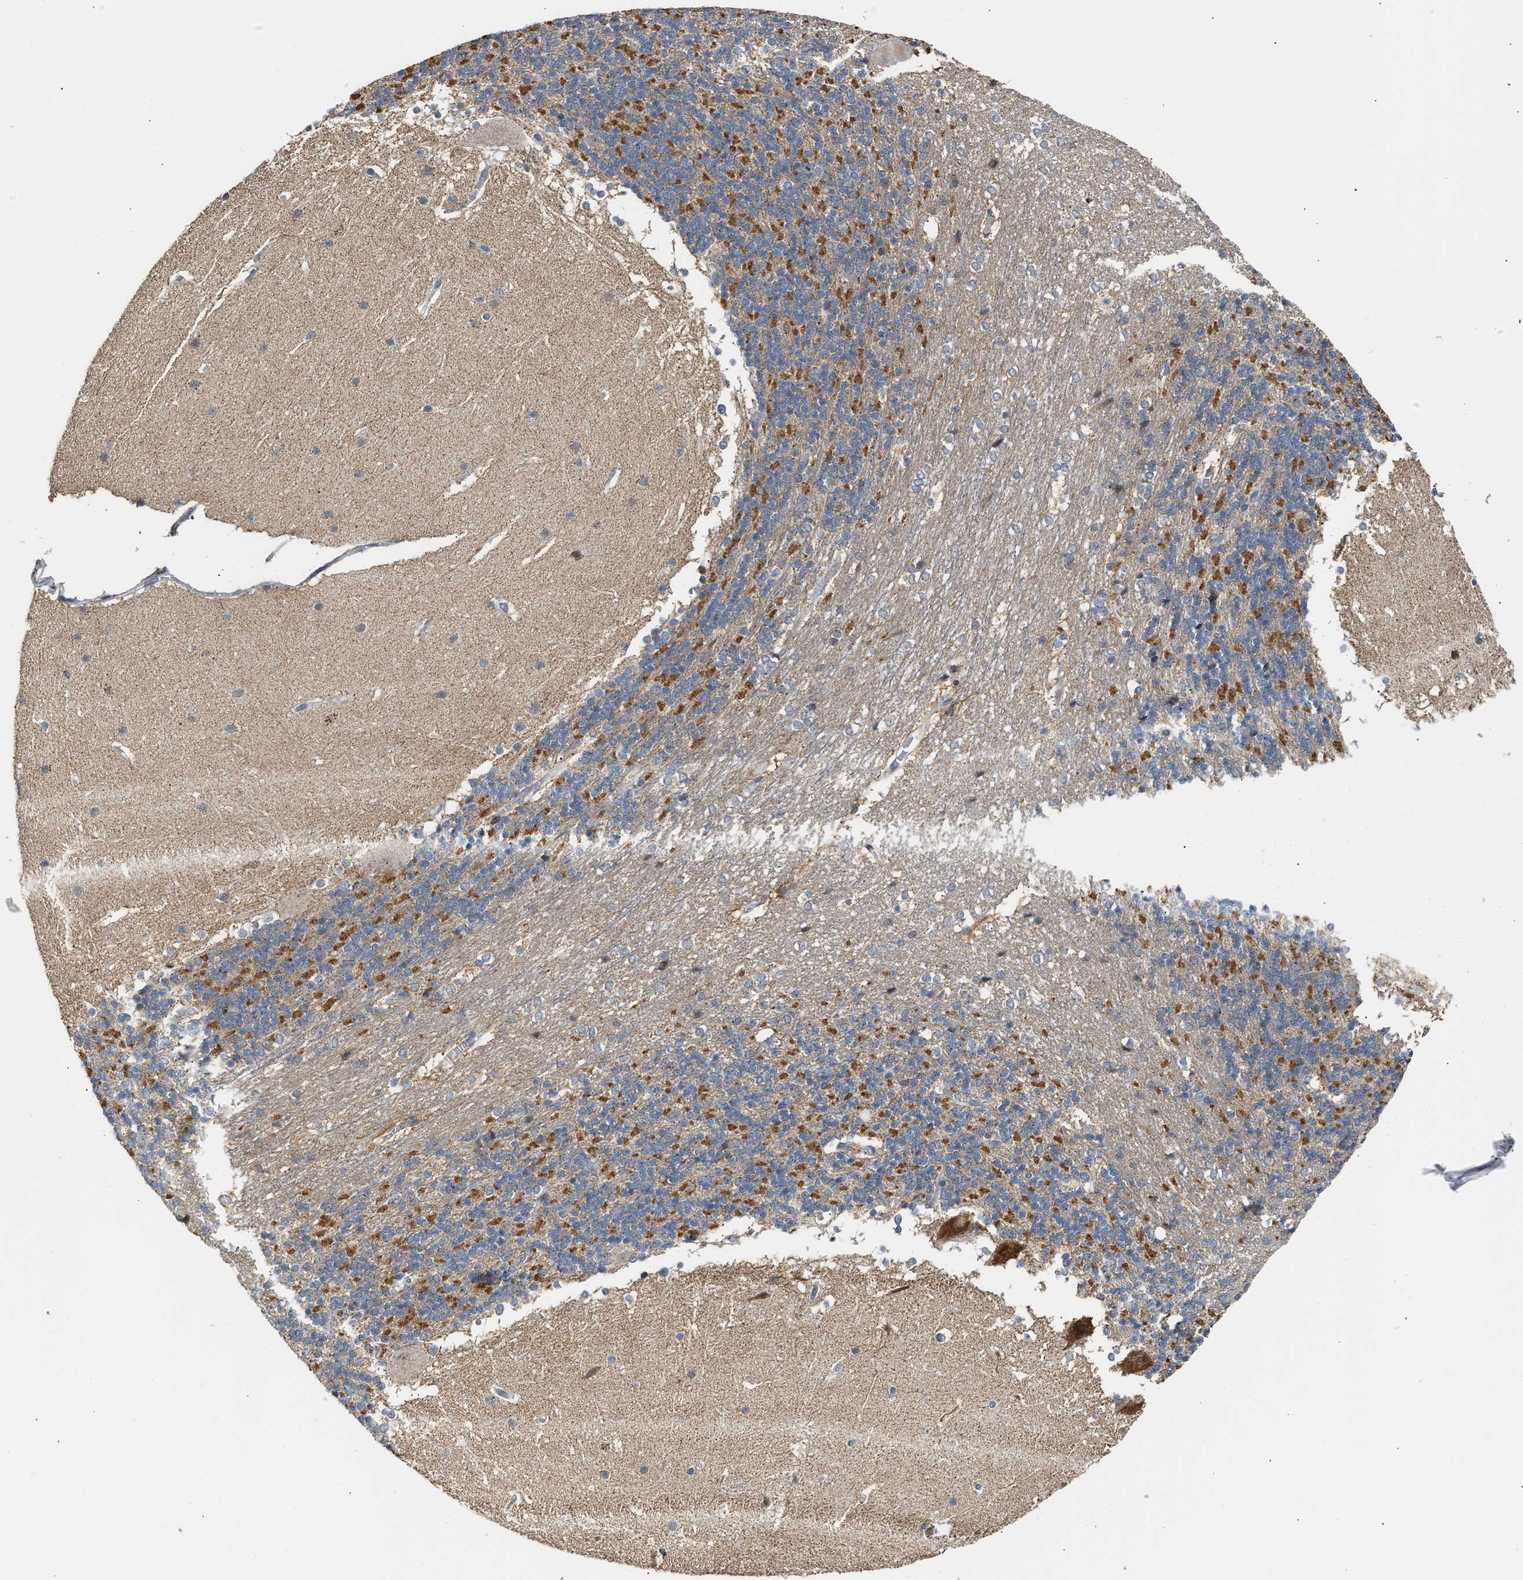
{"staining": {"intensity": "moderate", "quantity": "25%-75%", "location": "cytoplasmic/membranous"}, "tissue": "cerebellum", "cell_type": "Cells in granular layer", "image_type": "normal", "snomed": [{"axis": "morphology", "description": "Normal tissue, NOS"}, {"axis": "topography", "description": "Cerebellum"}], "caption": "Cerebellum stained with DAB immunohistochemistry exhibits medium levels of moderate cytoplasmic/membranous expression in about 25%-75% of cells in granular layer.", "gene": "DEPTOR", "patient": {"sex": "female", "age": 19}}